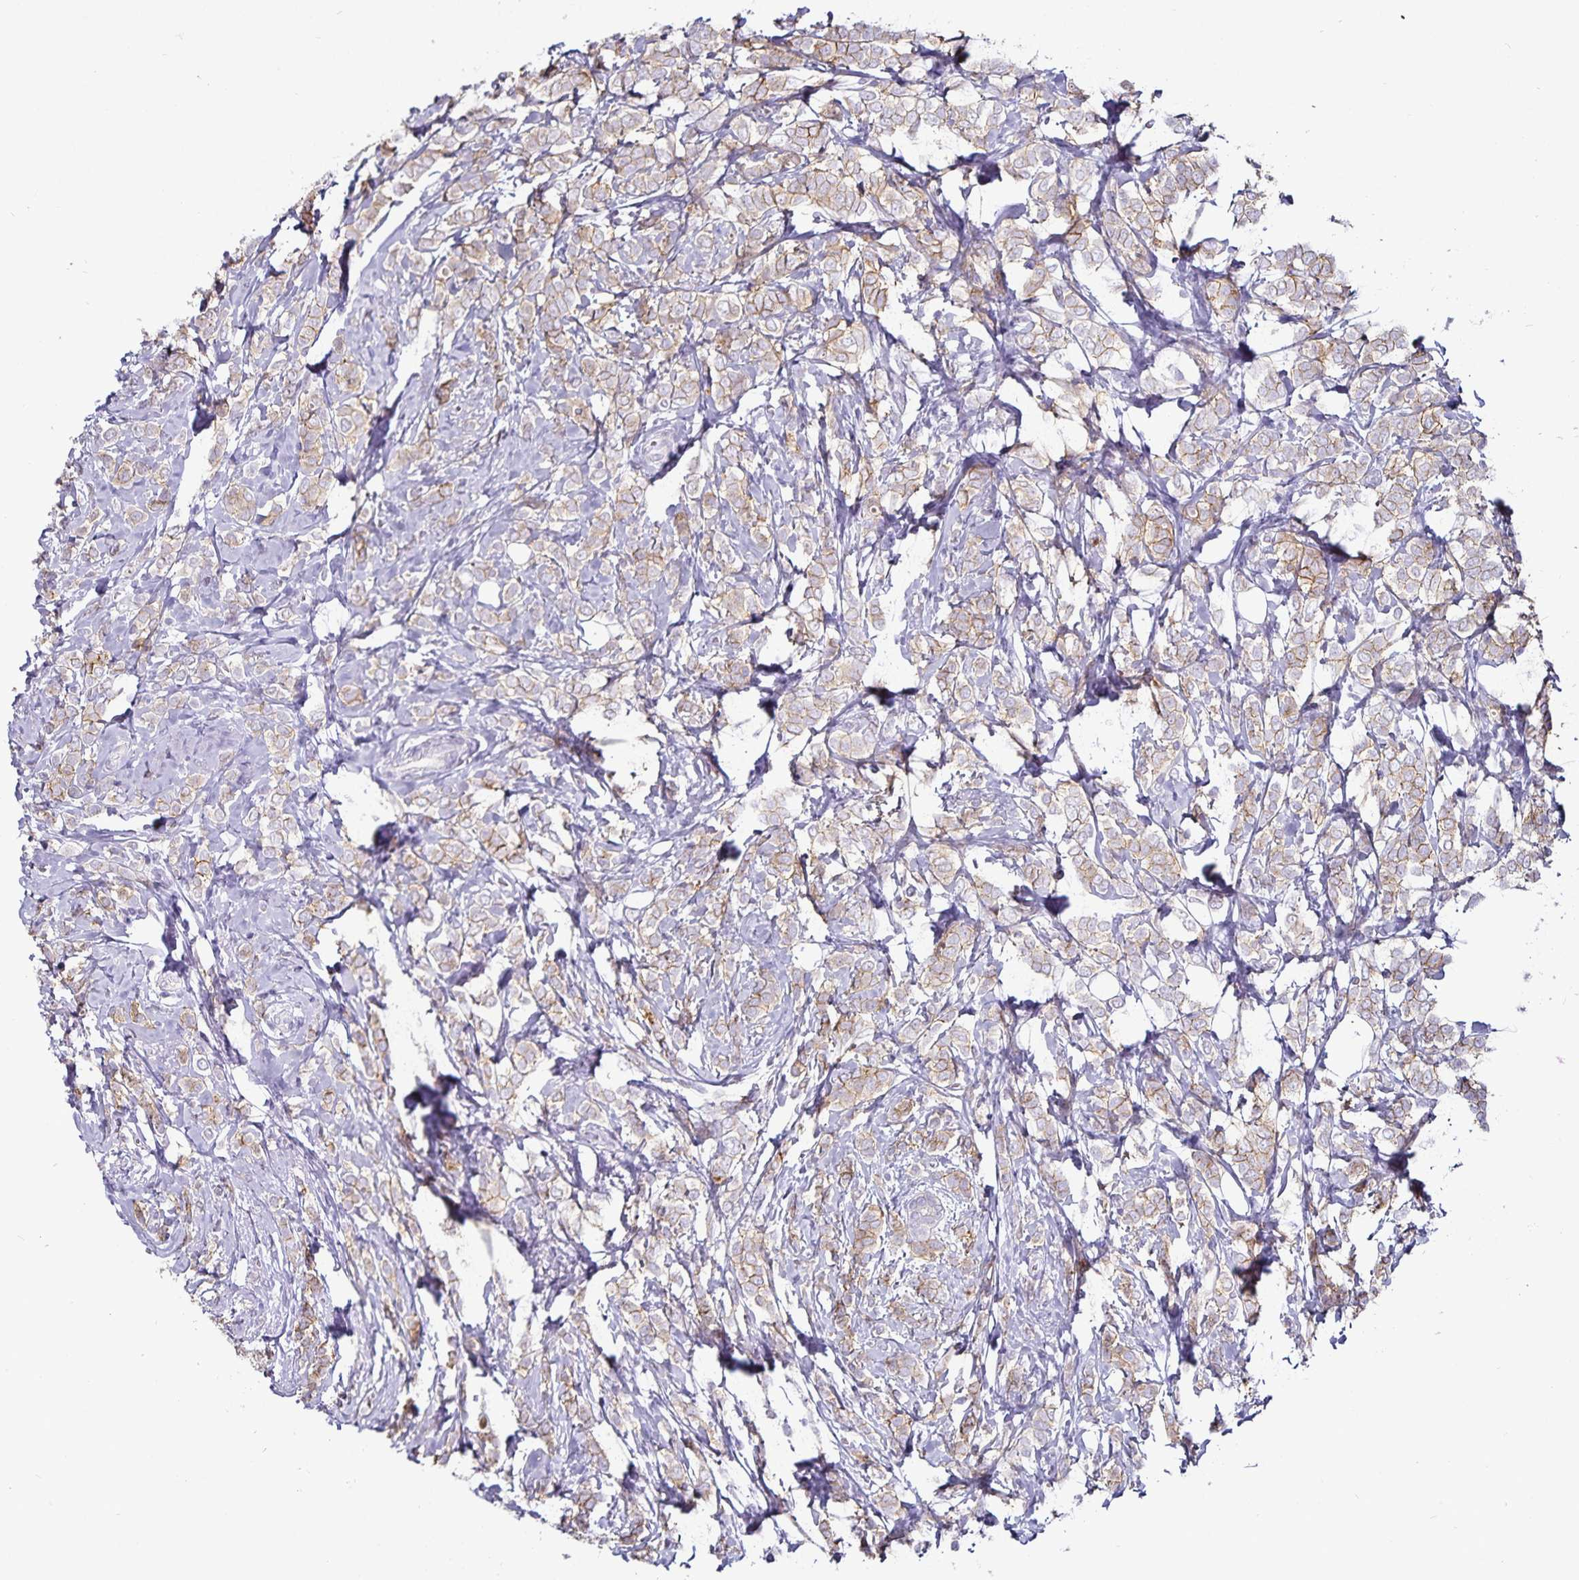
{"staining": {"intensity": "weak", "quantity": "25%-75%", "location": "cytoplasmic/membranous"}, "tissue": "breast cancer", "cell_type": "Tumor cells", "image_type": "cancer", "snomed": [{"axis": "morphology", "description": "Lobular carcinoma"}, {"axis": "topography", "description": "Breast"}], "caption": "Immunohistochemistry (IHC) (DAB (3,3'-diaminobenzidine)) staining of breast cancer (lobular carcinoma) shows weak cytoplasmic/membranous protein staining in about 25%-75% of tumor cells.", "gene": "CA12", "patient": {"sex": "female", "age": 49}}